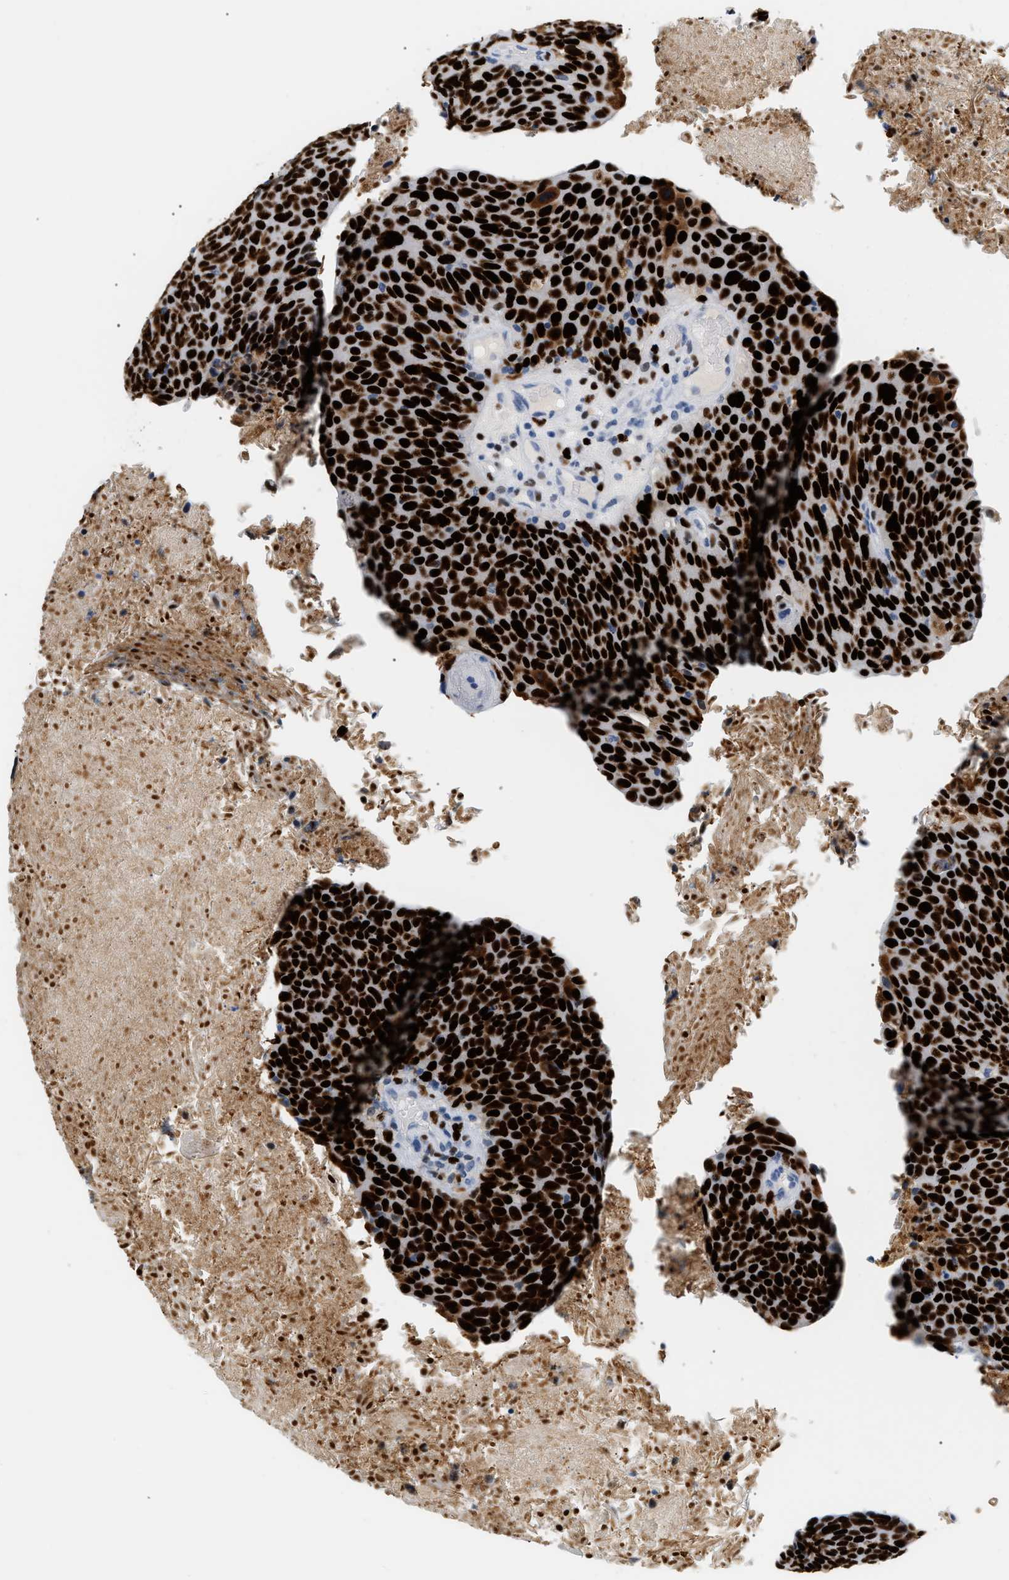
{"staining": {"intensity": "strong", "quantity": ">75%", "location": "nuclear"}, "tissue": "head and neck cancer", "cell_type": "Tumor cells", "image_type": "cancer", "snomed": [{"axis": "morphology", "description": "Squamous cell carcinoma, NOS"}, {"axis": "morphology", "description": "Squamous cell carcinoma, metastatic, NOS"}, {"axis": "topography", "description": "Lymph node"}, {"axis": "topography", "description": "Head-Neck"}], "caption": "Human head and neck cancer stained with a brown dye exhibits strong nuclear positive expression in about >75% of tumor cells.", "gene": "MCM7", "patient": {"sex": "male", "age": 62}}